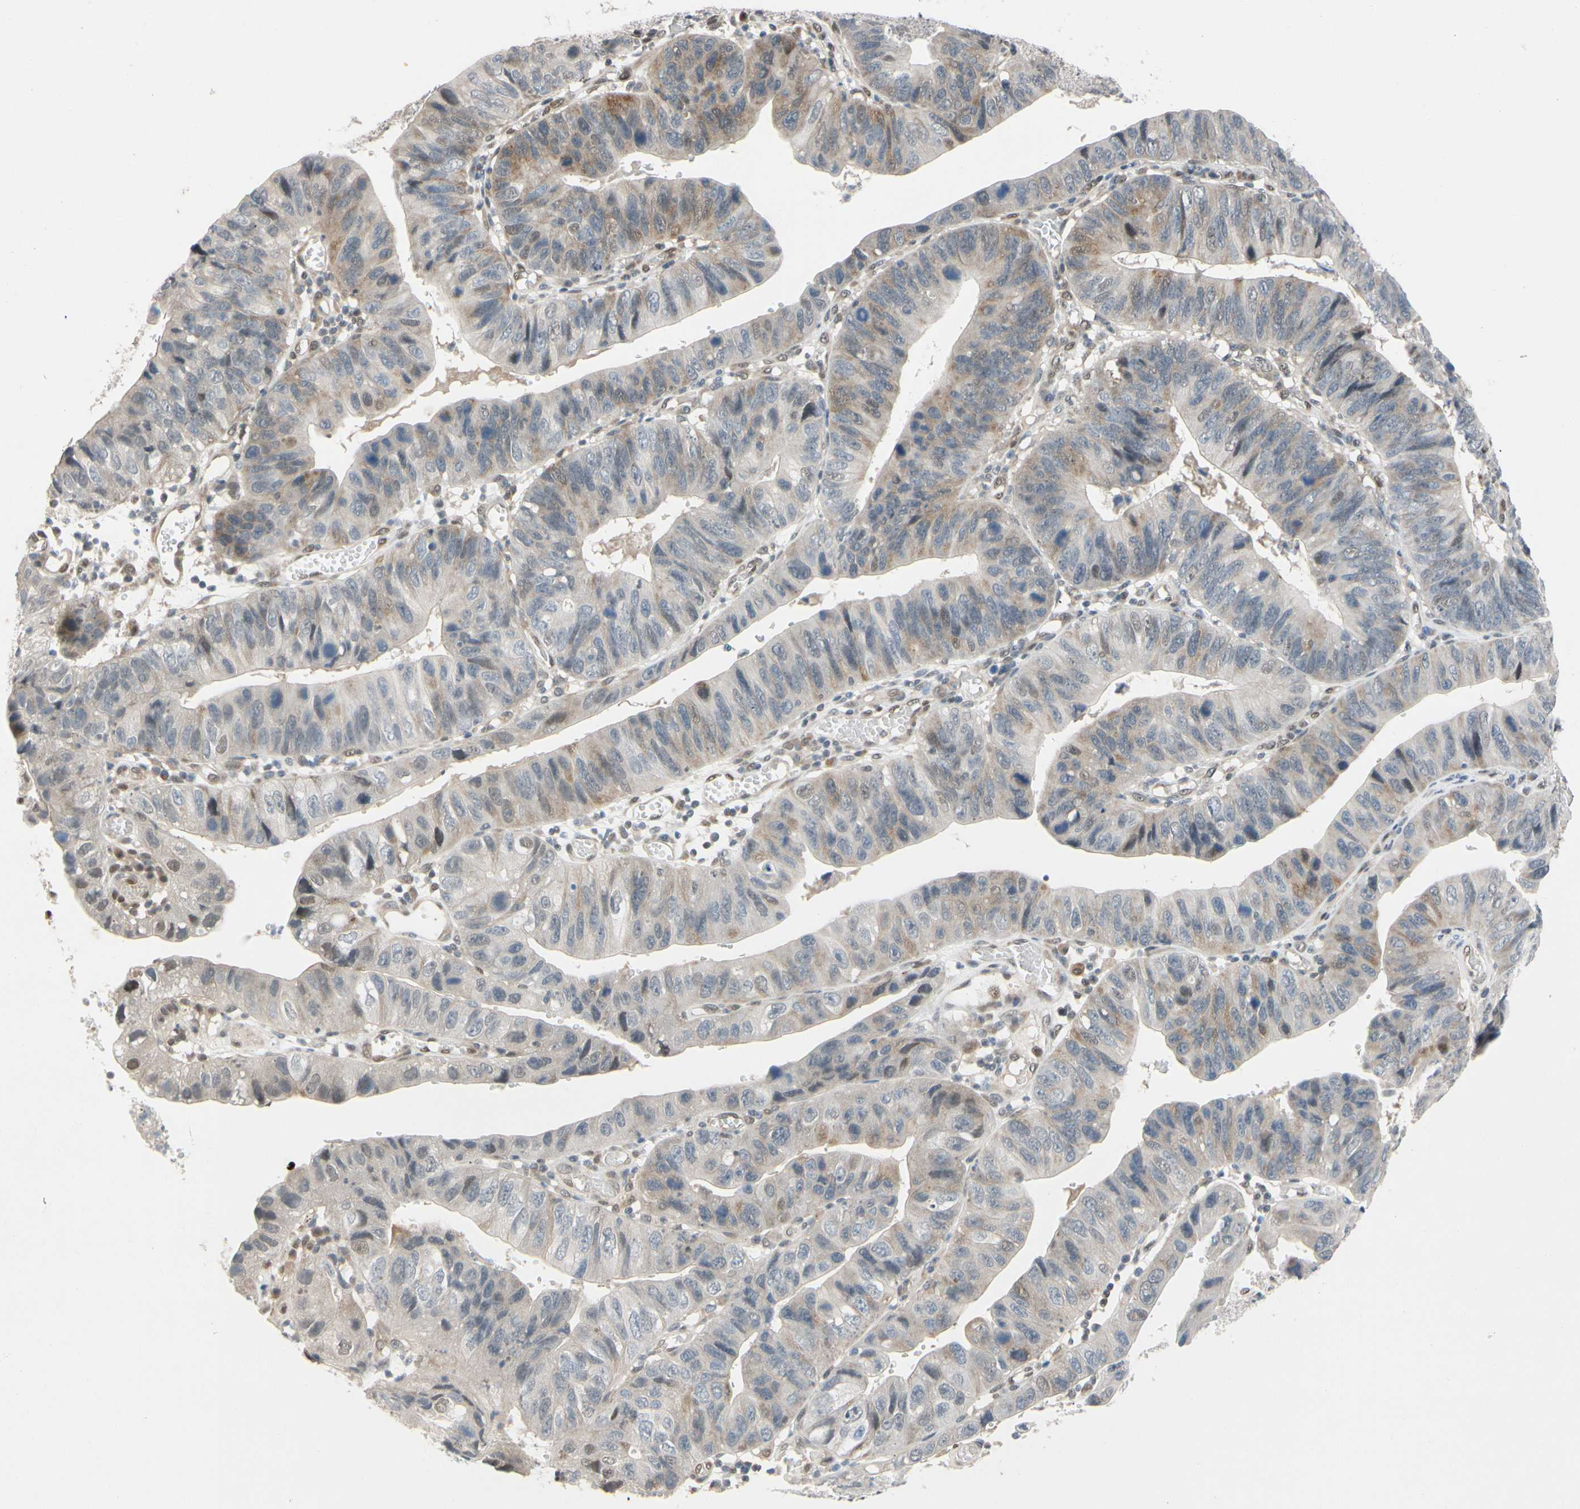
{"staining": {"intensity": "weak", "quantity": "<25%", "location": "cytoplasmic/membranous,nuclear"}, "tissue": "stomach cancer", "cell_type": "Tumor cells", "image_type": "cancer", "snomed": [{"axis": "morphology", "description": "Adenocarcinoma, NOS"}, {"axis": "topography", "description": "Stomach"}], "caption": "Tumor cells show no significant protein expression in stomach cancer (adenocarcinoma).", "gene": "TAF4", "patient": {"sex": "male", "age": 59}}